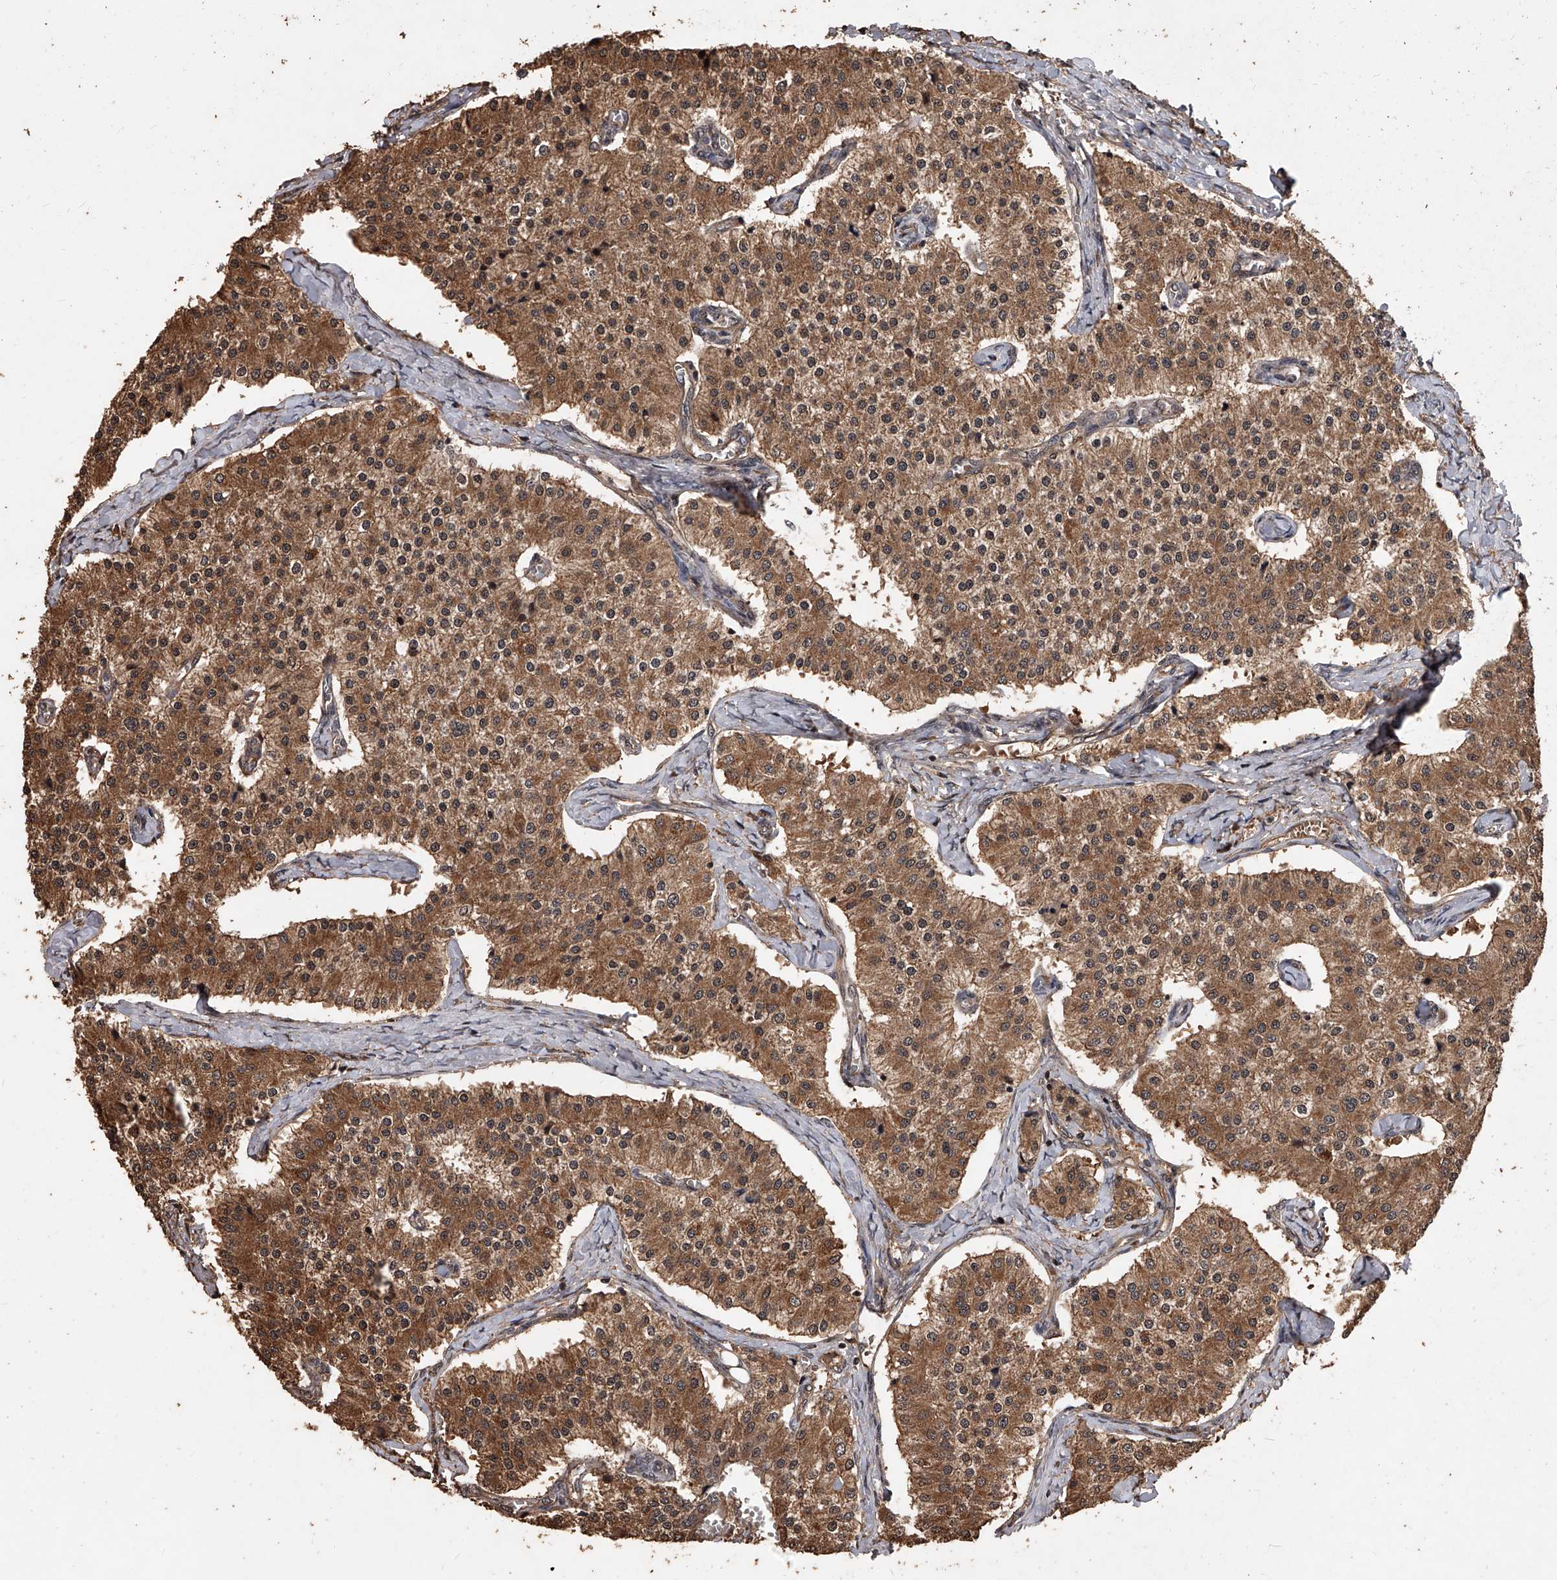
{"staining": {"intensity": "moderate", "quantity": ">75%", "location": "cytoplasmic/membranous"}, "tissue": "carcinoid", "cell_type": "Tumor cells", "image_type": "cancer", "snomed": [{"axis": "morphology", "description": "Carcinoid, malignant, NOS"}, {"axis": "topography", "description": "Colon"}], "caption": "Carcinoid tissue reveals moderate cytoplasmic/membranous expression in approximately >75% of tumor cells", "gene": "LTV1", "patient": {"sex": "female", "age": 52}}